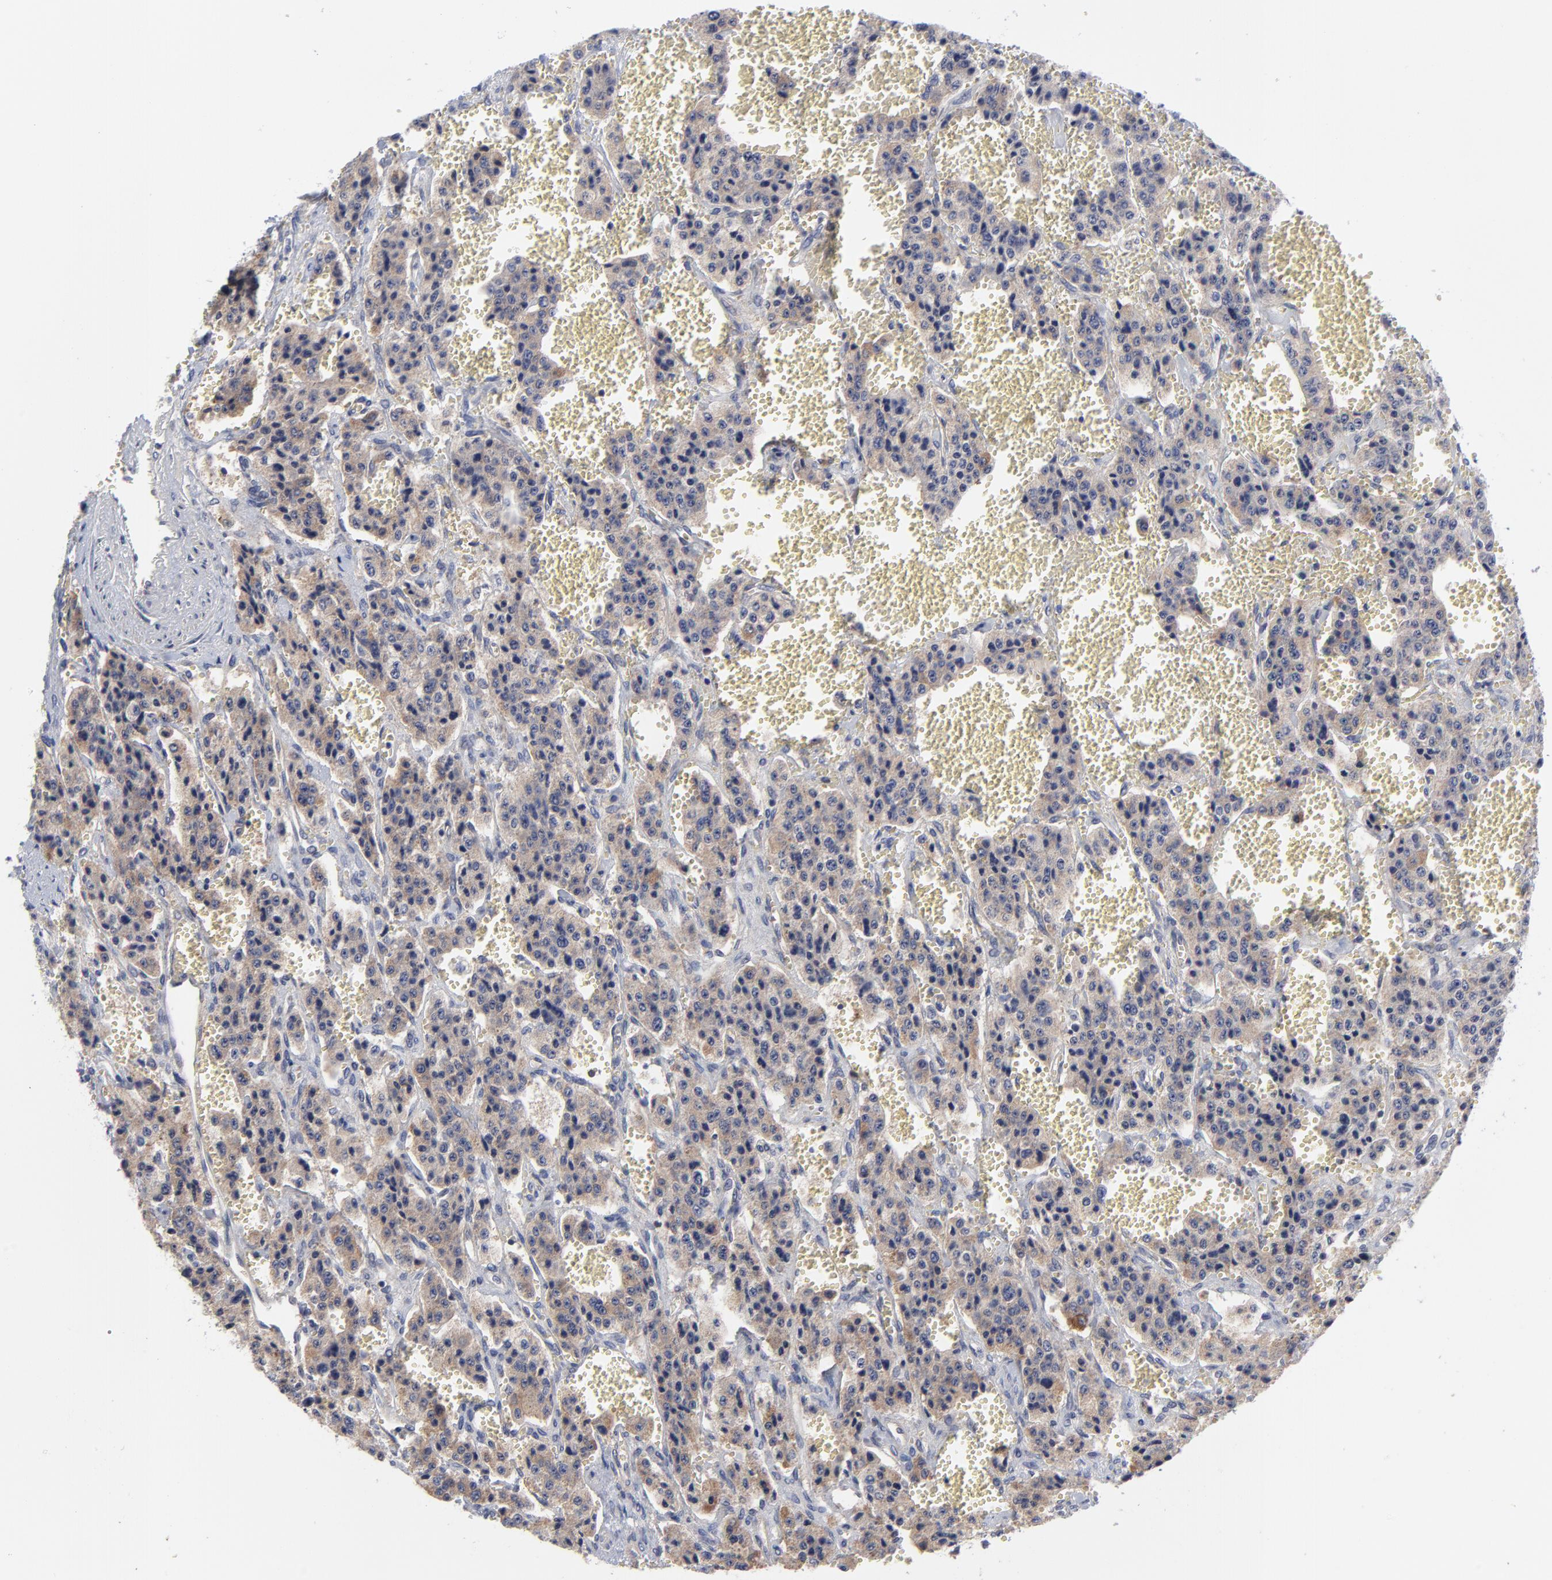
{"staining": {"intensity": "weak", "quantity": "25%-75%", "location": "cytoplasmic/membranous"}, "tissue": "carcinoid", "cell_type": "Tumor cells", "image_type": "cancer", "snomed": [{"axis": "morphology", "description": "Carcinoid, malignant, NOS"}, {"axis": "topography", "description": "Small intestine"}], "caption": "Immunohistochemistry (IHC) of human carcinoid (malignant) demonstrates low levels of weak cytoplasmic/membranous positivity in about 25%-75% of tumor cells.", "gene": "NFKBIA", "patient": {"sex": "male", "age": 52}}